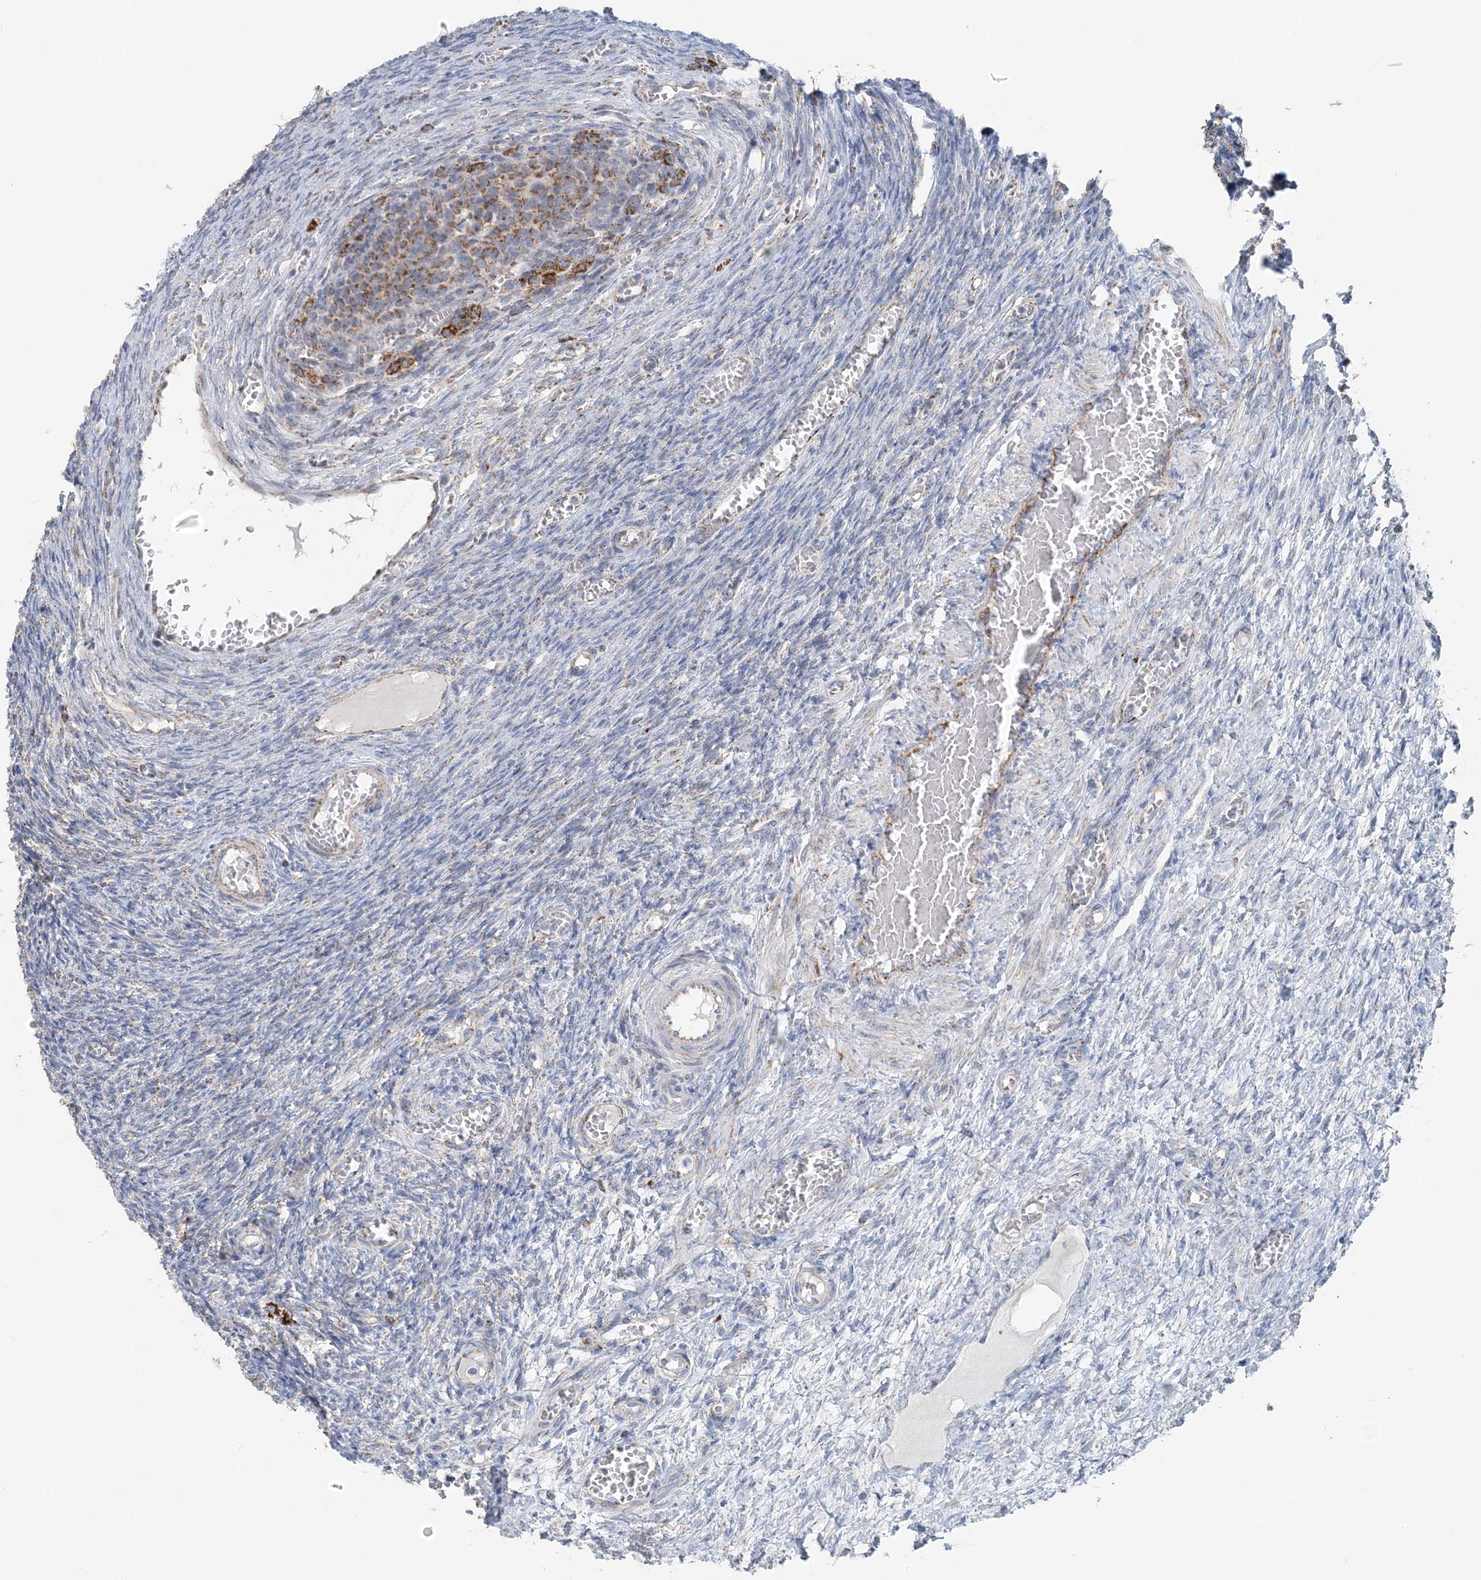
{"staining": {"intensity": "negative", "quantity": "none", "location": "none"}, "tissue": "ovary", "cell_type": "Ovarian stroma cells", "image_type": "normal", "snomed": [{"axis": "morphology", "description": "Normal tissue, NOS"}, {"axis": "topography", "description": "Ovary"}], "caption": "The immunohistochemistry (IHC) micrograph has no significant positivity in ovarian stroma cells of ovary. (Immunohistochemistry, brightfield microscopy, high magnification).", "gene": "PCCB", "patient": {"sex": "female", "age": 27}}